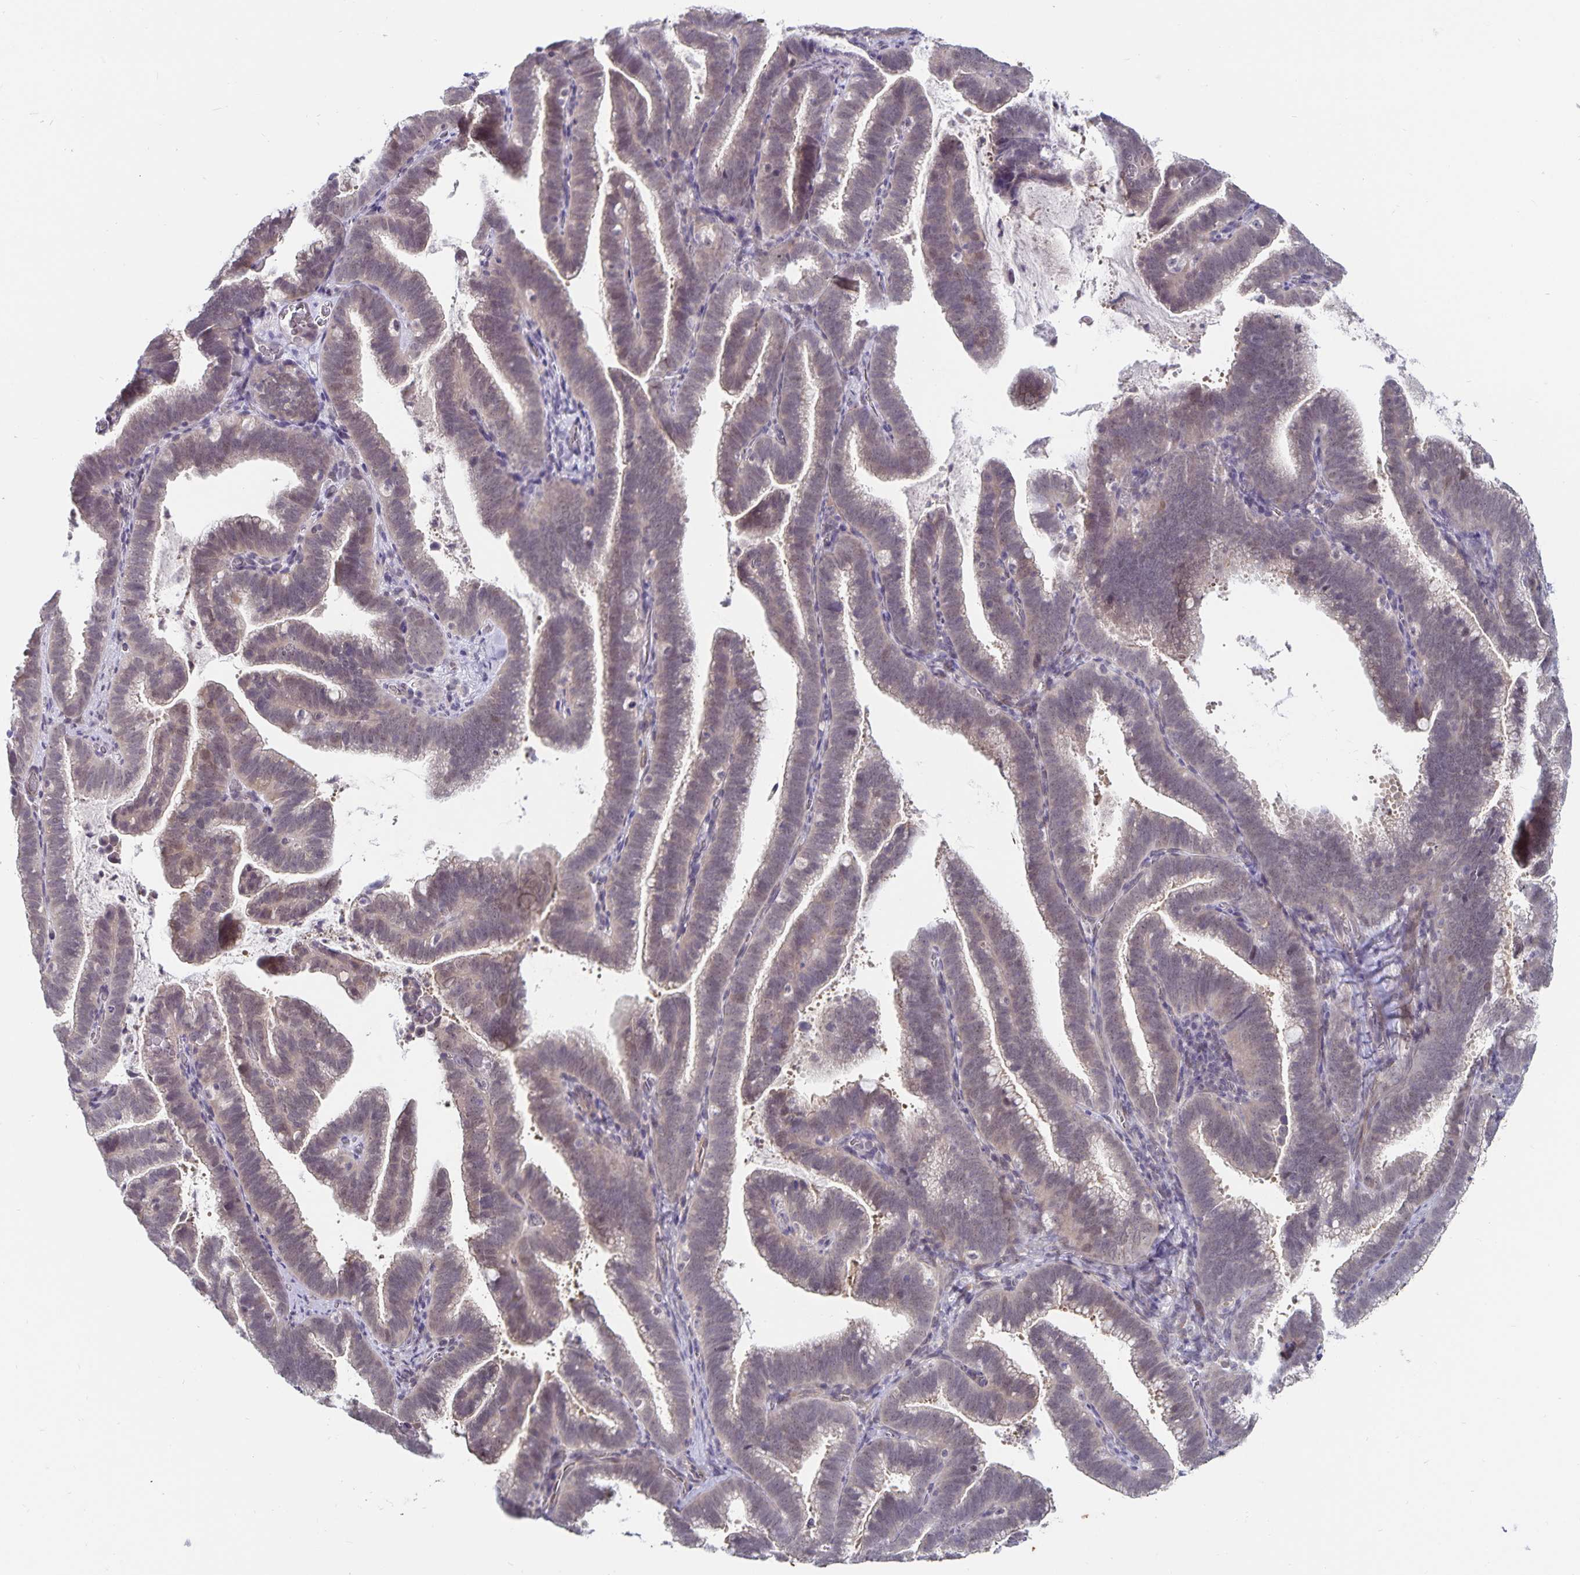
{"staining": {"intensity": "weak", "quantity": "25%-75%", "location": "cytoplasmic/membranous"}, "tissue": "cervical cancer", "cell_type": "Tumor cells", "image_type": "cancer", "snomed": [{"axis": "morphology", "description": "Adenocarcinoma, NOS"}, {"axis": "topography", "description": "Cervix"}], "caption": "Immunohistochemical staining of cervical cancer (adenocarcinoma) demonstrates low levels of weak cytoplasmic/membranous expression in approximately 25%-75% of tumor cells.", "gene": "CDKN2B", "patient": {"sex": "female", "age": 61}}